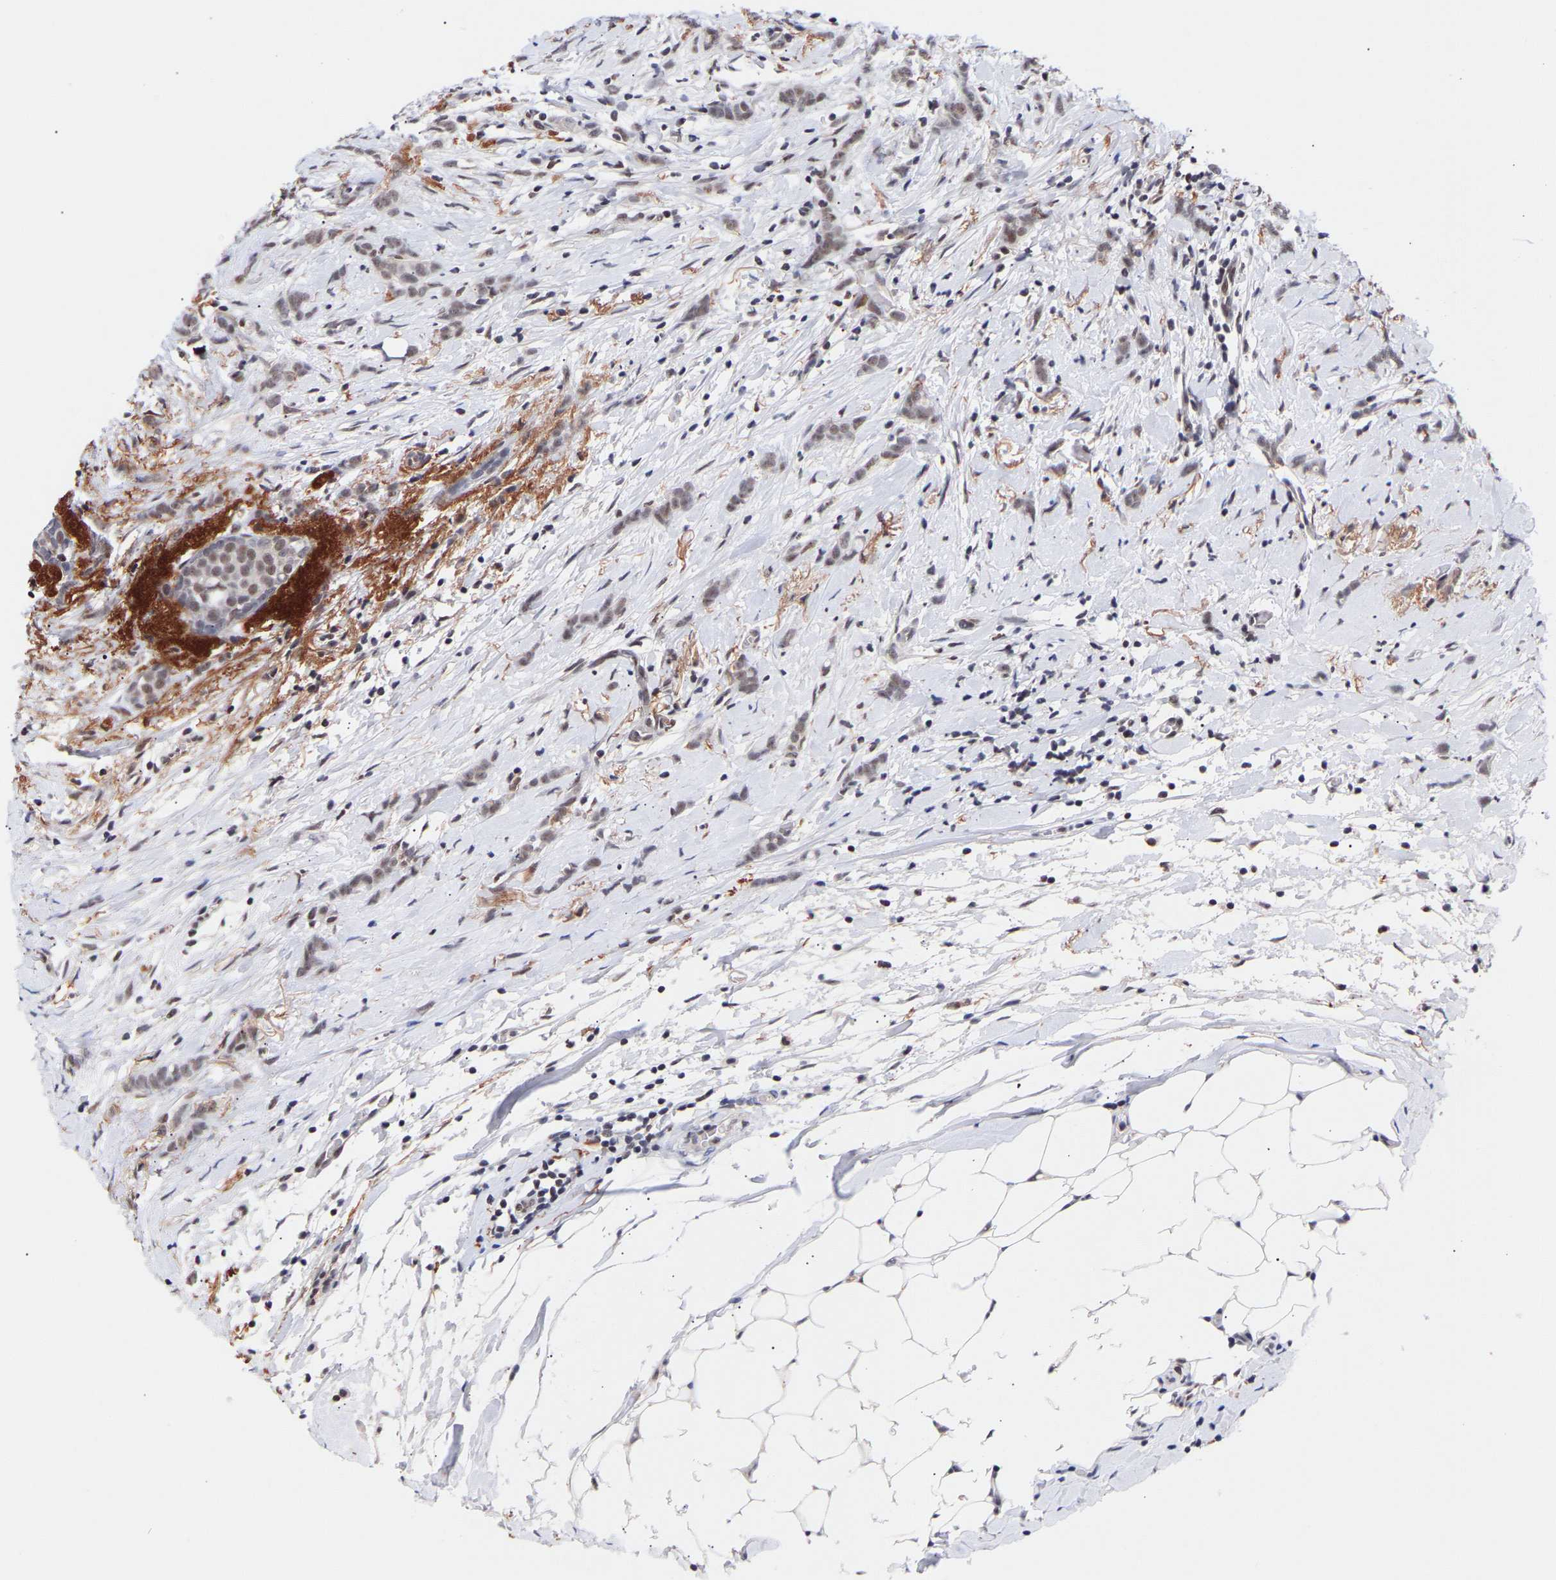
{"staining": {"intensity": "weak", "quantity": "25%-75%", "location": "nuclear"}, "tissue": "breast cancer", "cell_type": "Tumor cells", "image_type": "cancer", "snomed": [{"axis": "morphology", "description": "Lobular carcinoma, in situ"}, {"axis": "morphology", "description": "Lobular carcinoma"}, {"axis": "topography", "description": "Breast"}], "caption": "Tumor cells exhibit low levels of weak nuclear positivity in about 25%-75% of cells in human lobular carcinoma (breast).", "gene": "RBM15", "patient": {"sex": "female", "age": 41}}